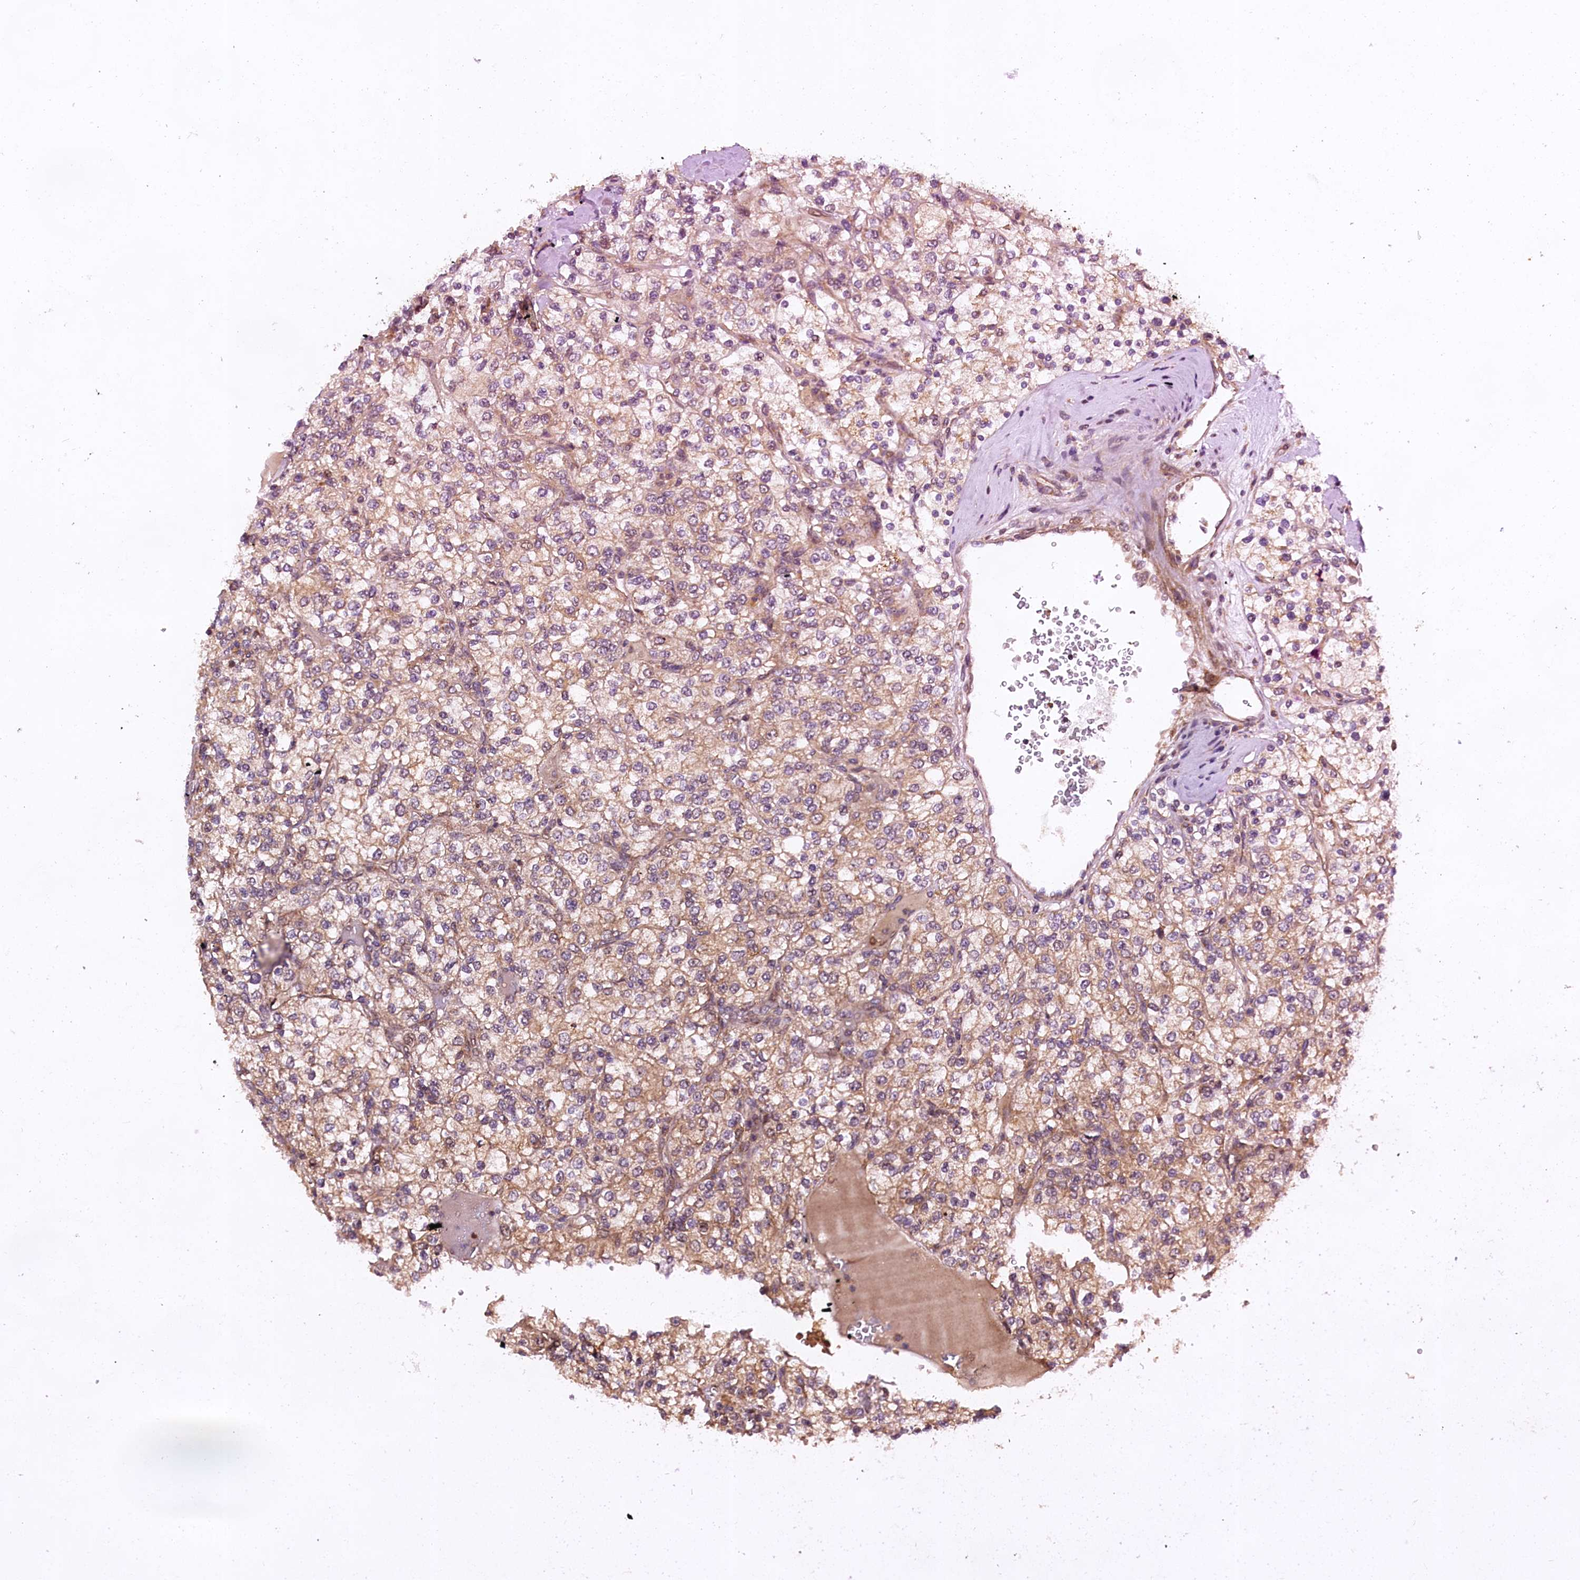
{"staining": {"intensity": "weak", "quantity": ">75%", "location": "cytoplasmic/membranous"}, "tissue": "renal cancer", "cell_type": "Tumor cells", "image_type": "cancer", "snomed": [{"axis": "morphology", "description": "Adenocarcinoma, NOS"}, {"axis": "topography", "description": "Kidney"}], "caption": "The immunohistochemical stain highlights weak cytoplasmic/membranous positivity in tumor cells of renal cancer (adenocarcinoma) tissue.", "gene": "DOHH", "patient": {"sex": "male", "age": 80}}